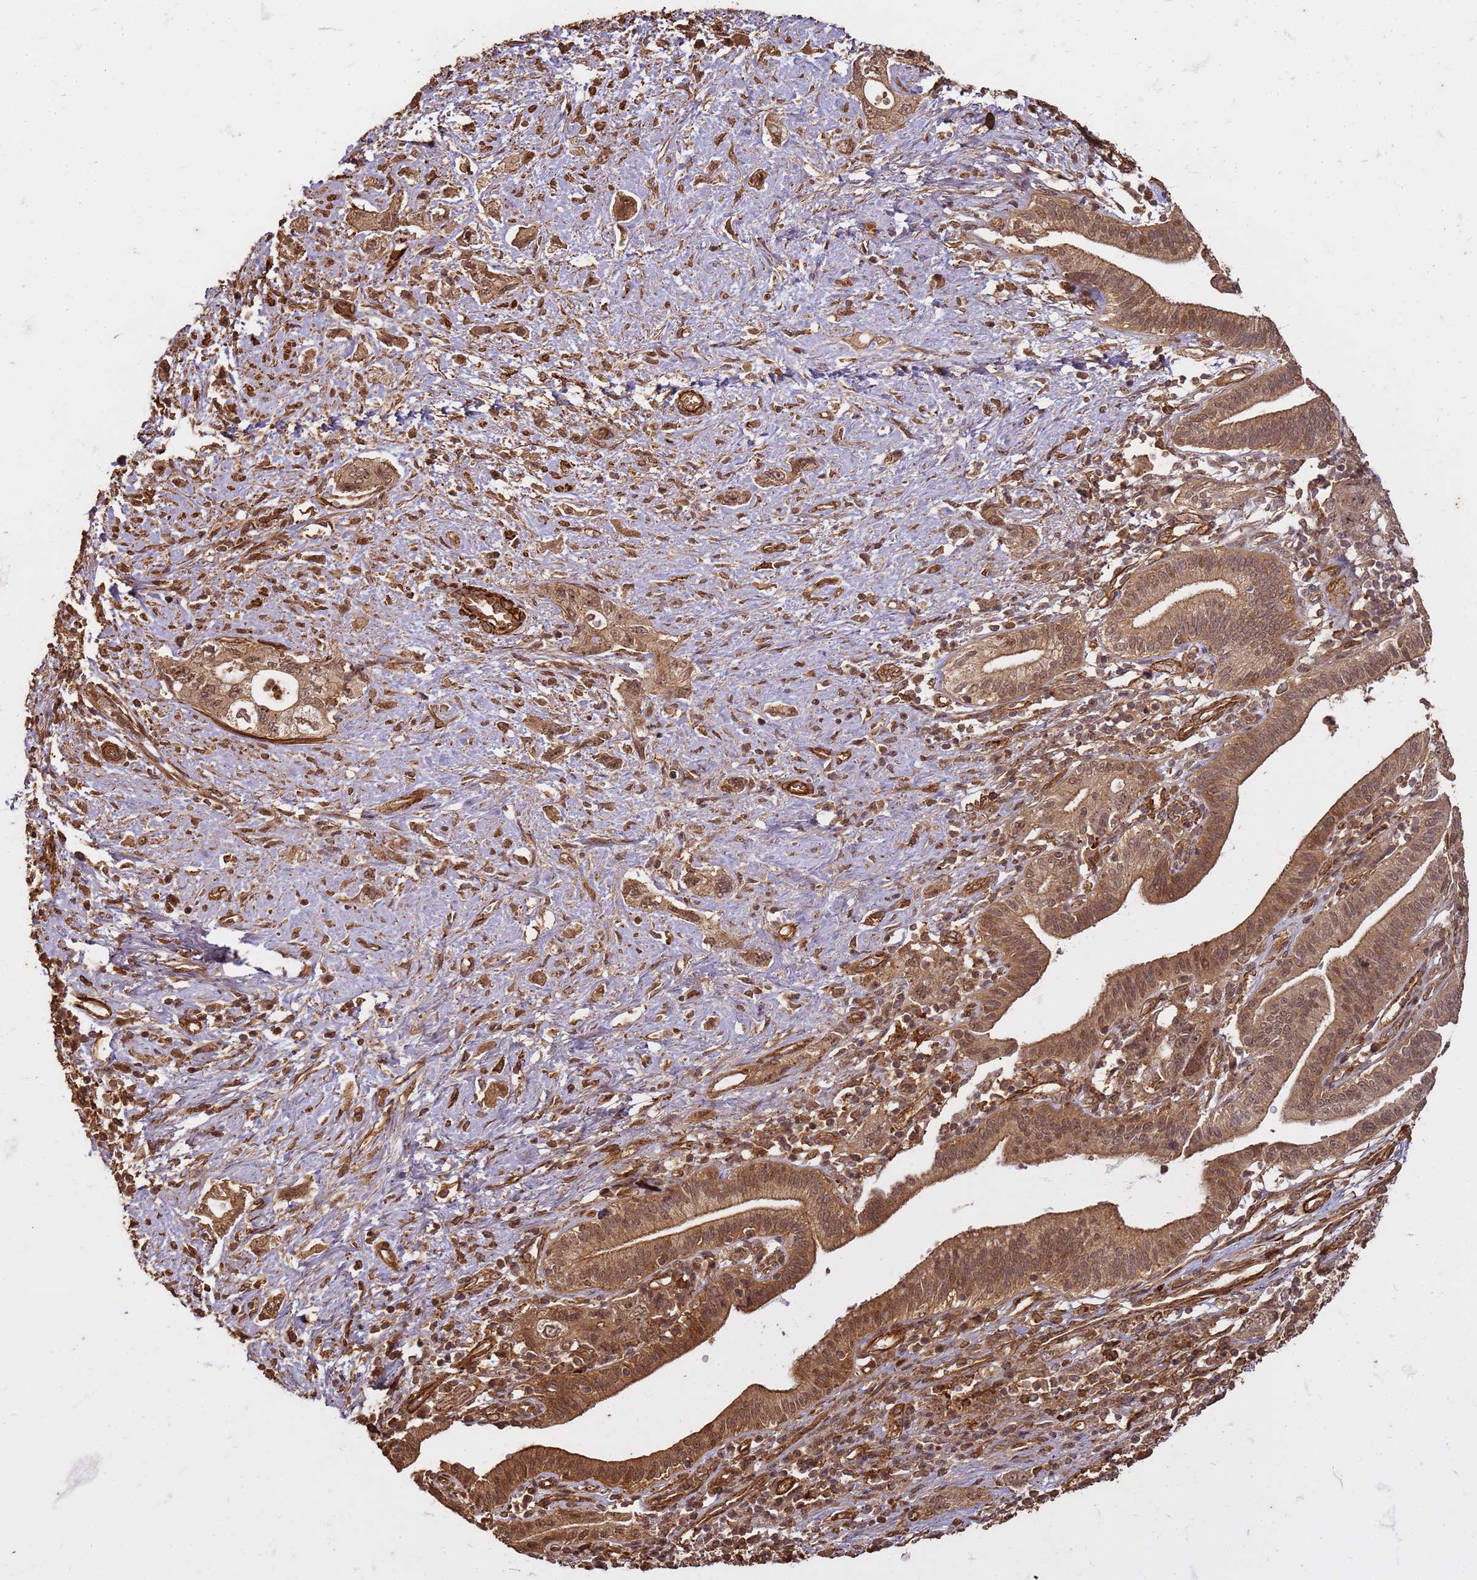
{"staining": {"intensity": "moderate", "quantity": ">75%", "location": "cytoplasmic/membranous,nuclear"}, "tissue": "pancreatic cancer", "cell_type": "Tumor cells", "image_type": "cancer", "snomed": [{"axis": "morphology", "description": "Adenocarcinoma, NOS"}, {"axis": "topography", "description": "Pancreas"}], "caption": "Immunohistochemical staining of adenocarcinoma (pancreatic) displays medium levels of moderate cytoplasmic/membranous and nuclear positivity in about >75% of tumor cells.", "gene": "KIF26A", "patient": {"sex": "female", "age": 73}}